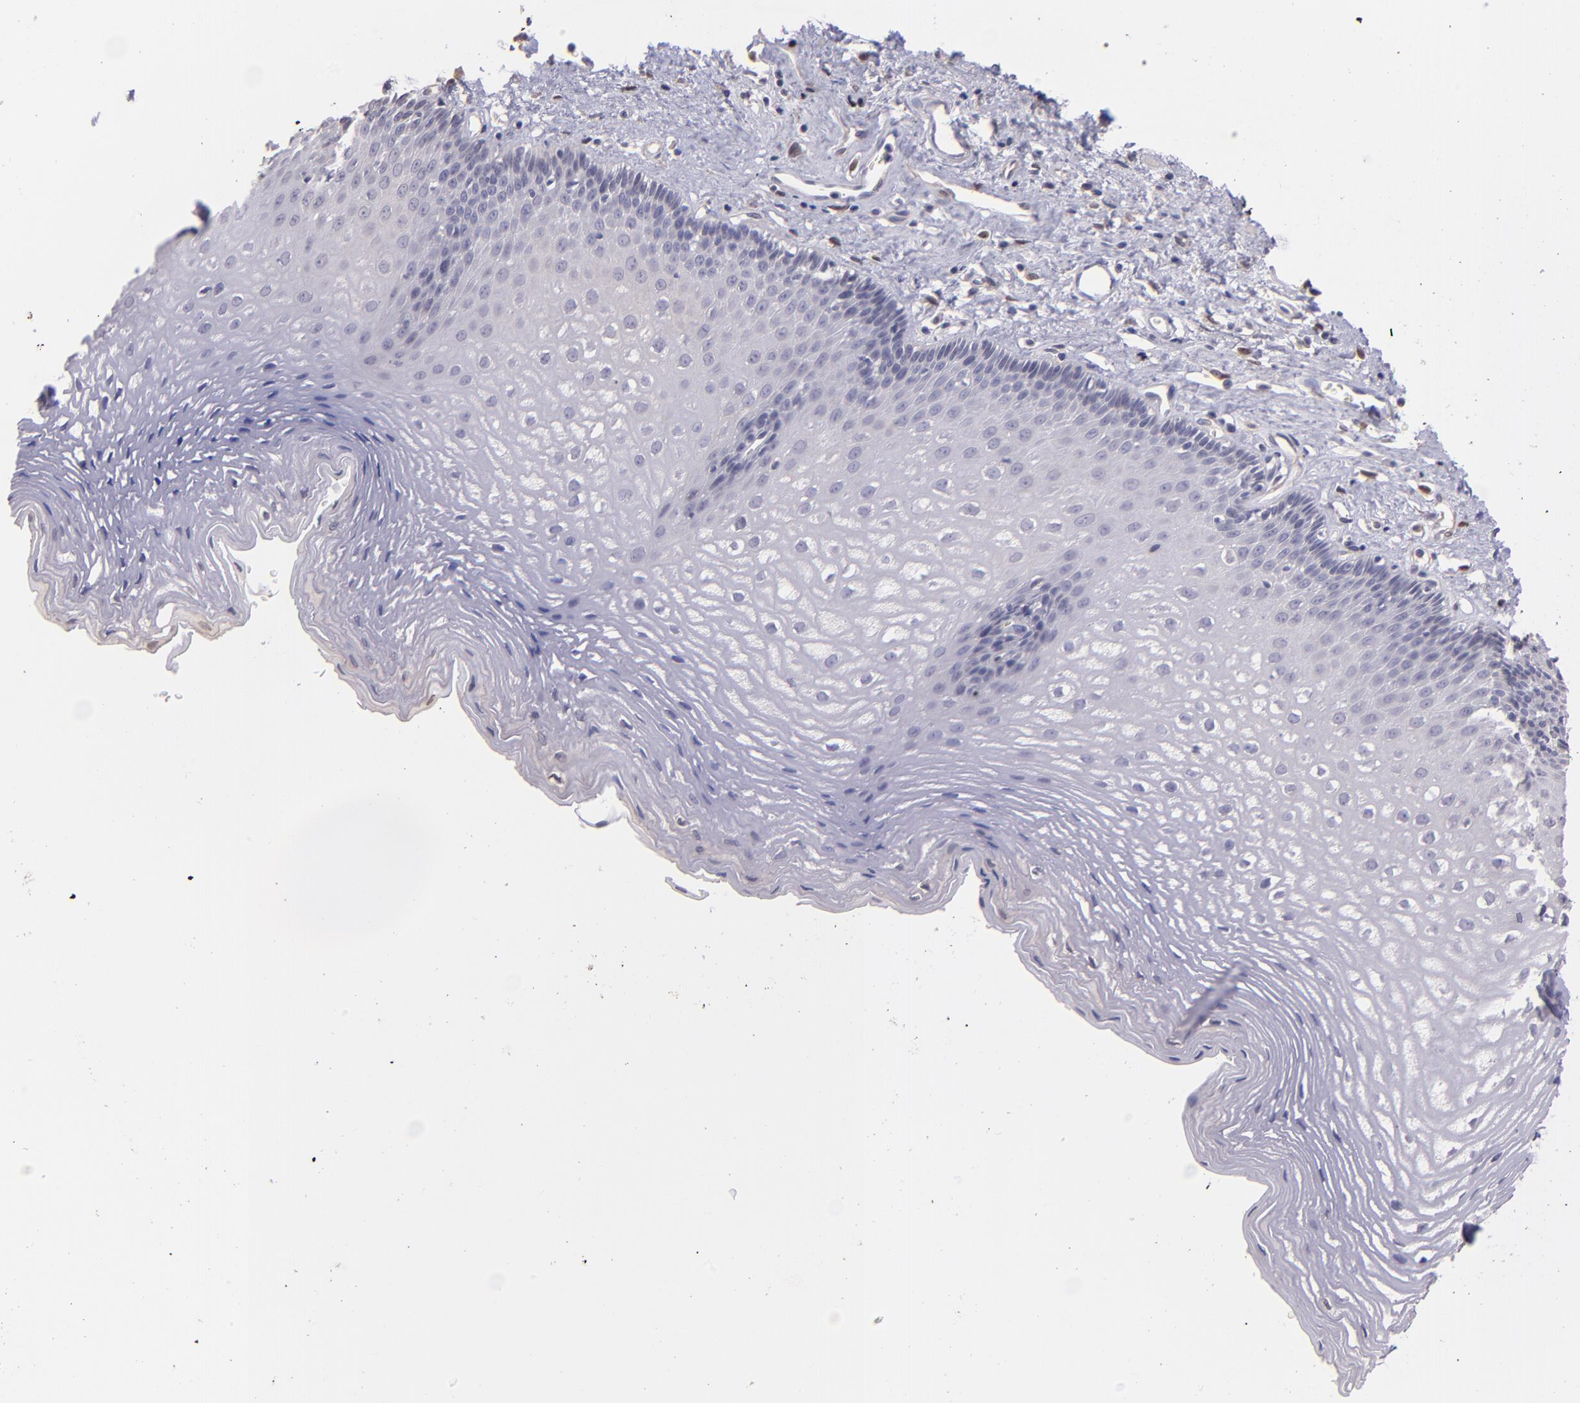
{"staining": {"intensity": "negative", "quantity": "none", "location": "none"}, "tissue": "esophagus", "cell_type": "Squamous epithelial cells", "image_type": "normal", "snomed": [{"axis": "morphology", "description": "Normal tissue, NOS"}, {"axis": "topography", "description": "Esophagus"}], "caption": "This histopathology image is of unremarkable esophagus stained with immunohistochemistry to label a protein in brown with the nuclei are counter-stained blue. There is no expression in squamous epithelial cells.", "gene": "NUP62CL", "patient": {"sex": "female", "age": 70}}